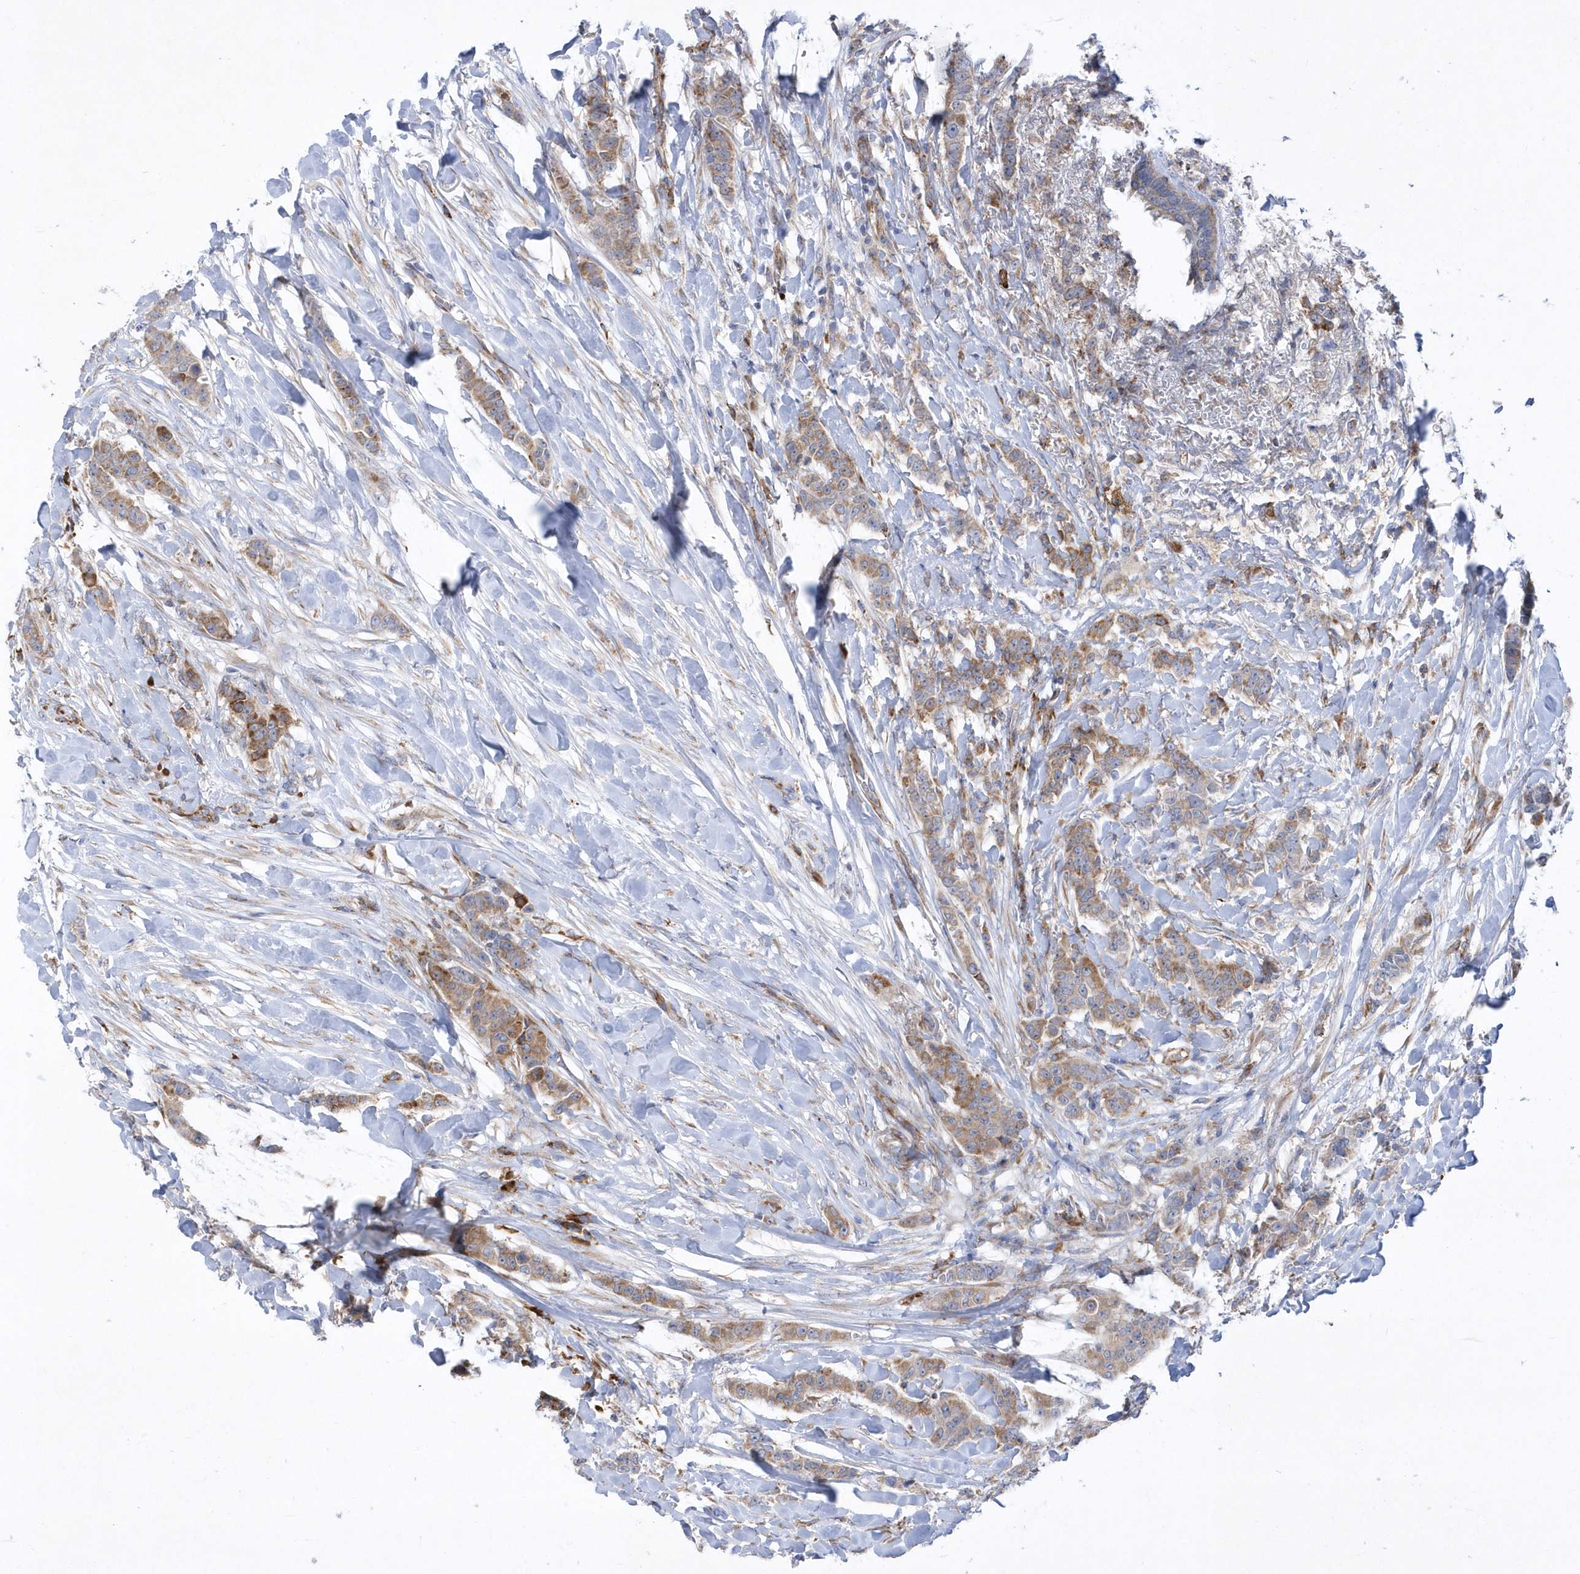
{"staining": {"intensity": "moderate", "quantity": "25%-75%", "location": "cytoplasmic/membranous"}, "tissue": "breast cancer", "cell_type": "Tumor cells", "image_type": "cancer", "snomed": [{"axis": "morphology", "description": "Duct carcinoma"}, {"axis": "topography", "description": "Breast"}], "caption": "Immunohistochemistry (DAB (3,3'-diaminobenzidine)) staining of breast cancer (infiltrating ductal carcinoma) exhibits moderate cytoplasmic/membranous protein expression in about 25%-75% of tumor cells.", "gene": "MED31", "patient": {"sex": "female", "age": 40}}